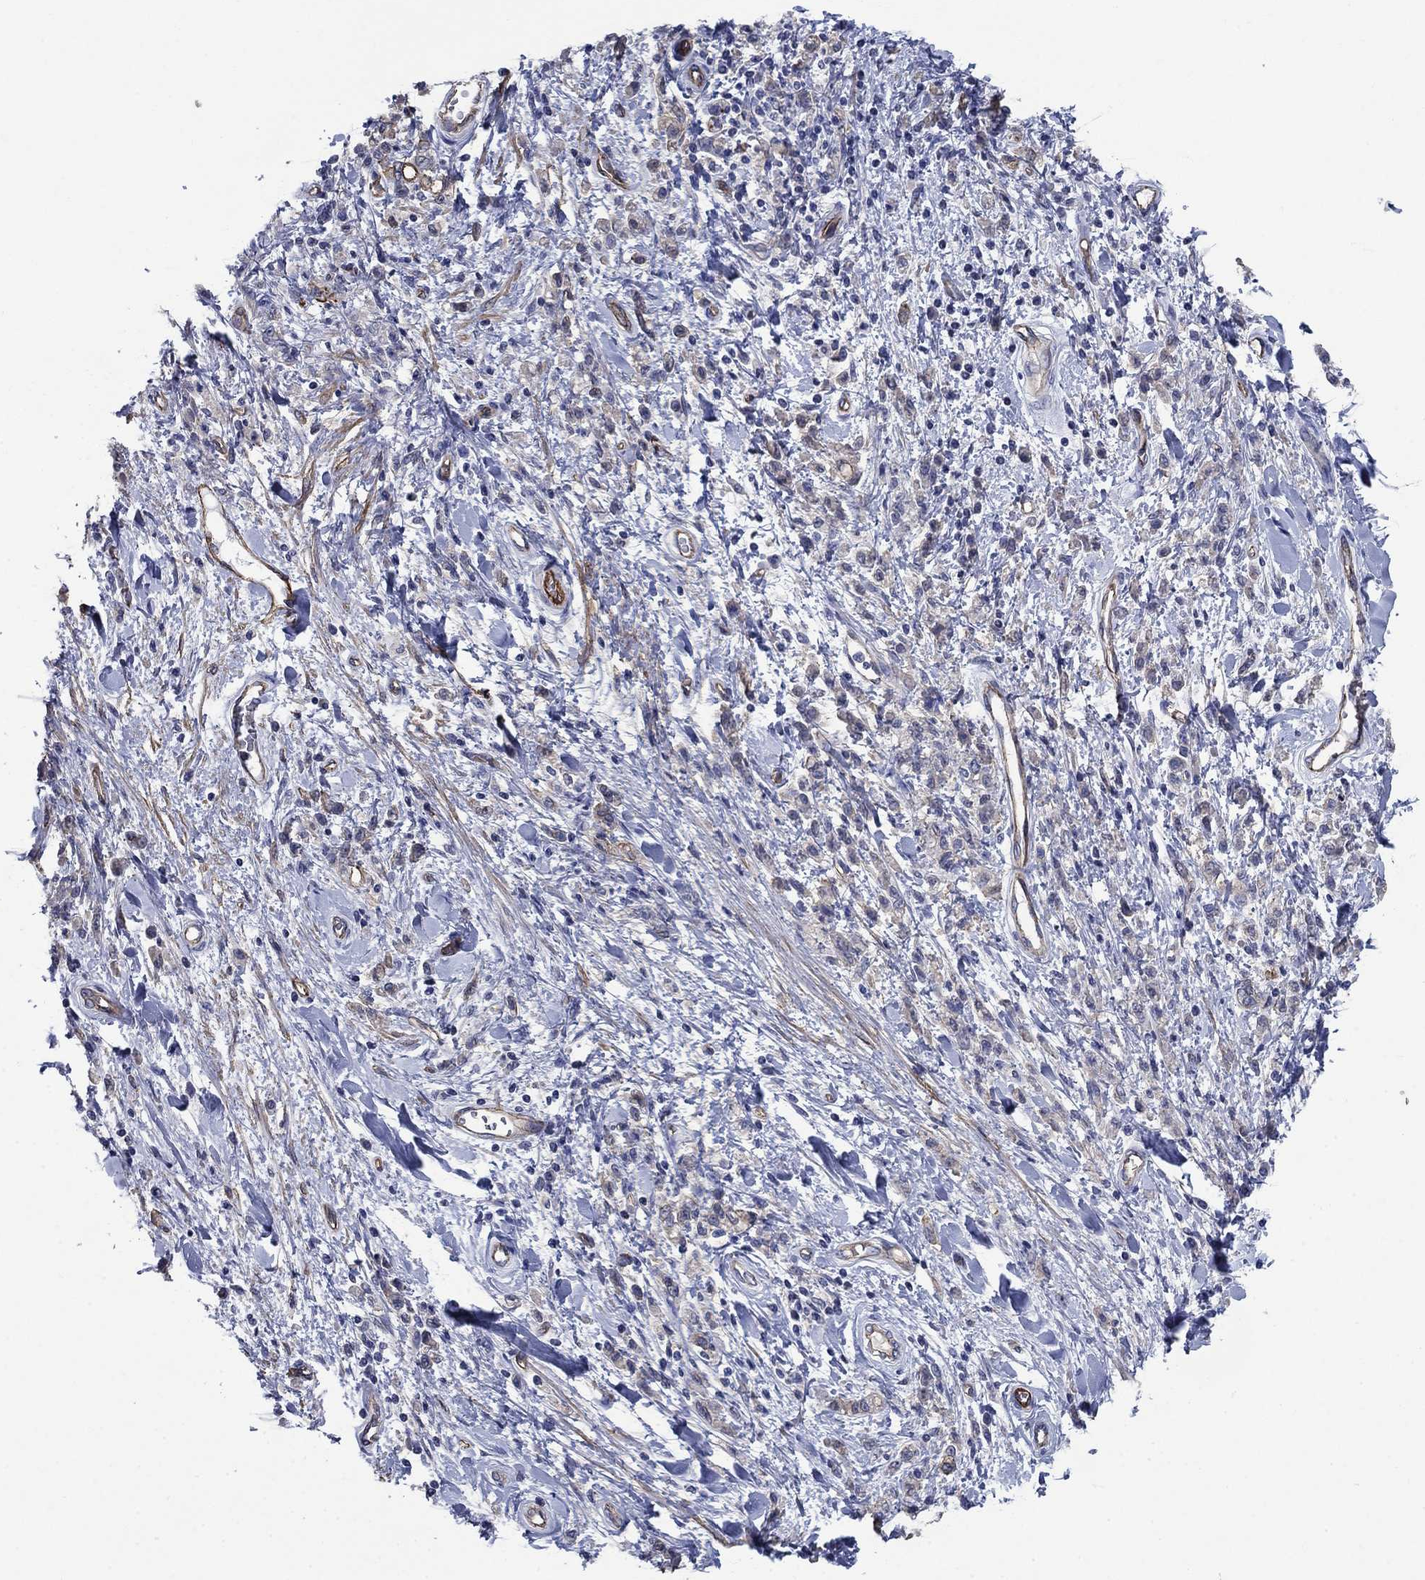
{"staining": {"intensity": "weak", "quantity": "<25%", "location": "cytoplasmic/membranous"}, "tissue": "stomach cancer", "cell_type": "Tumor cells", "image_type": "cancer", "snomed": [{"axis": "morphology", "description": "Adenocarcinoma, NOS"}, {"axis": "topography", "description": "Stomach"}], "caption": "Tumor cells are negative for brown protein staining in stomach cancer (adenocarcinoma).", "gene": "FLNC", "patient": {"sex": "male", "age": 77}}